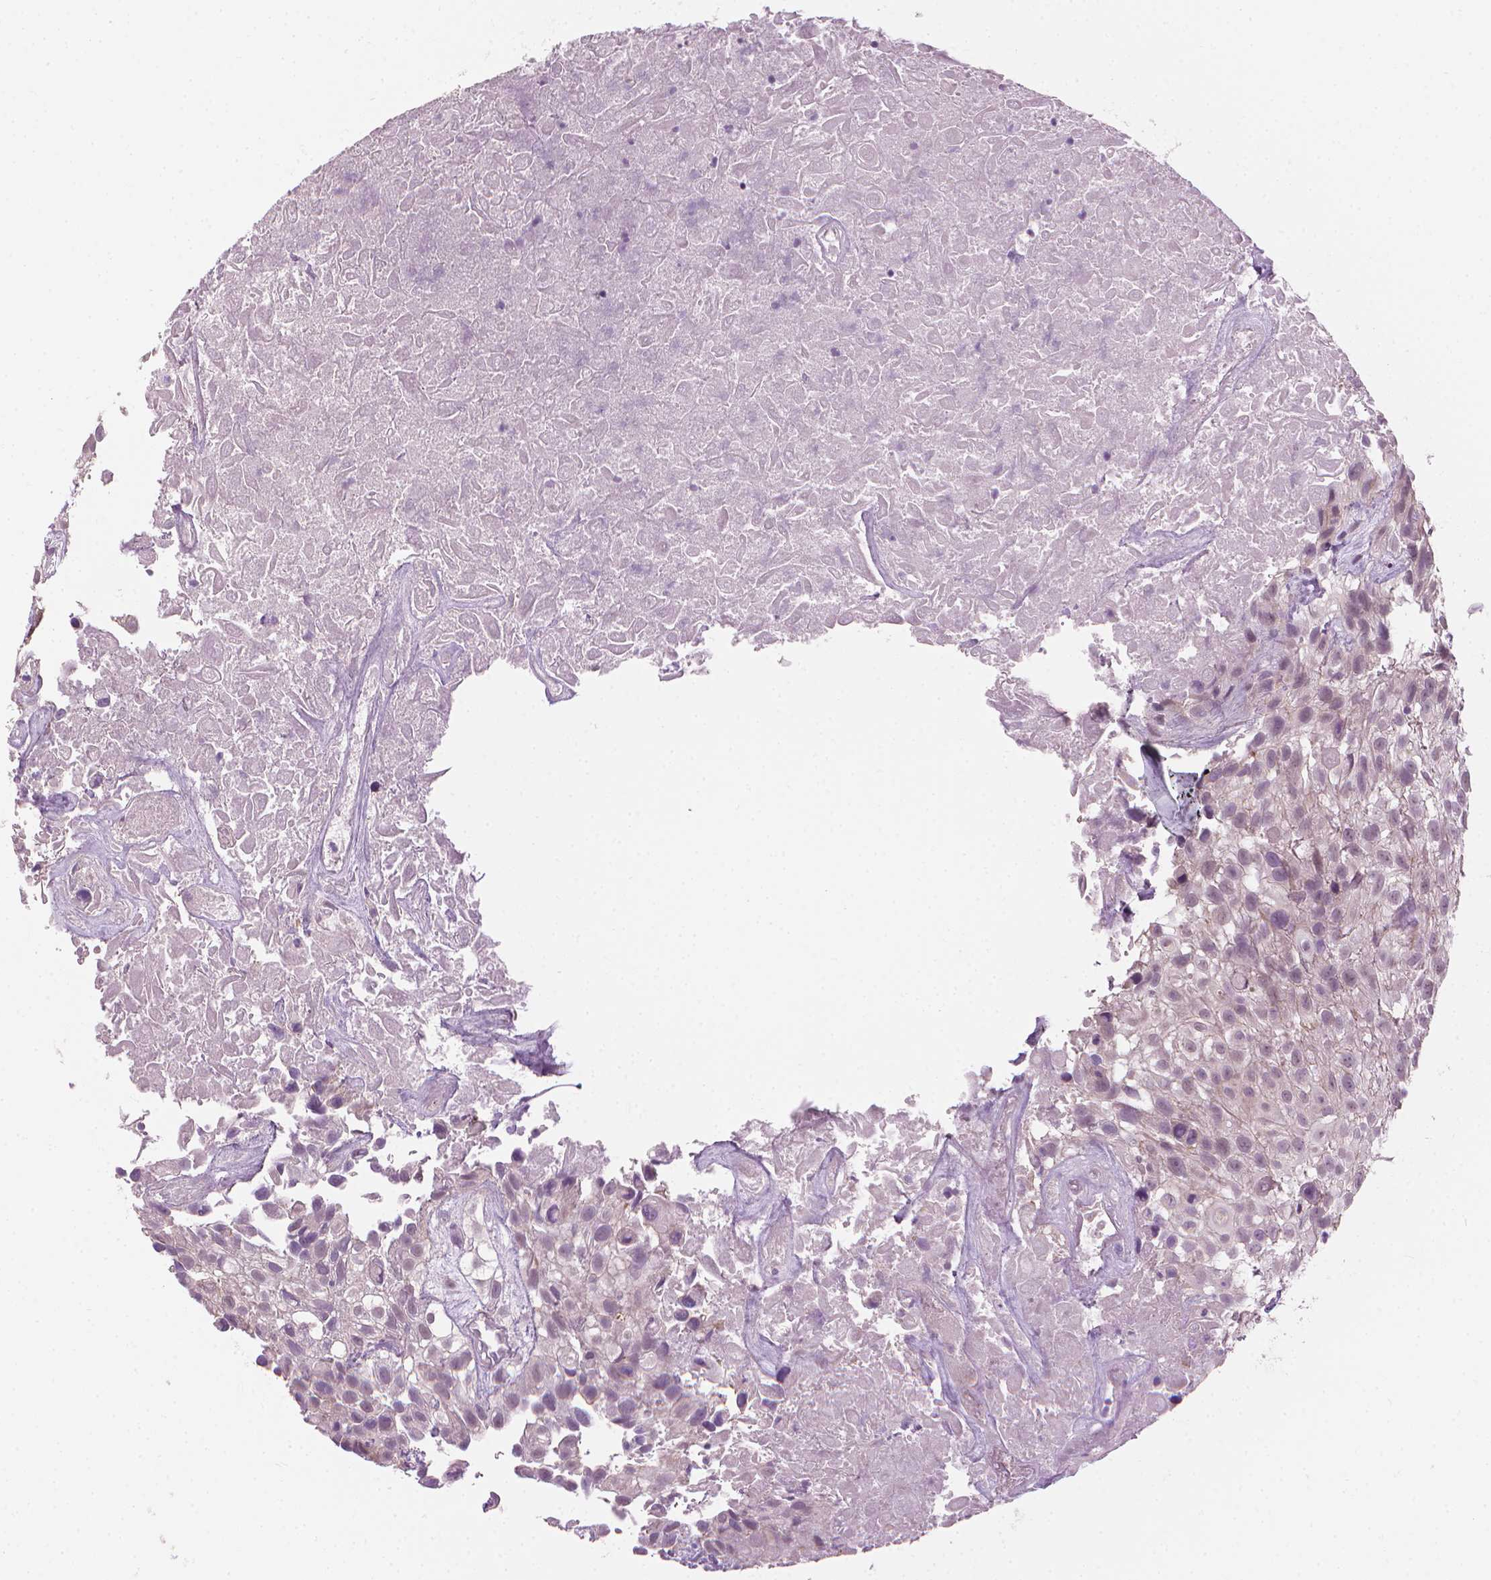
{"staining": {"intensity": "negative", "quantity": "none", "location": "none"}, "tissue": "urothelial cancer", "cell_type": "Tumor cells", "image_type": "cancer", "snomed": [{"axis": "morphology", "description": "Urothelial carcinoma, High grade"}, {"axis": "topography", "description": "Urinary bladder"}], "caption": "Tumor cells are negative for protein expression in human high-grade urothelial carcinoma.", "gene": "SAXO2", "patient": {"sex": "male", "age": 56}}